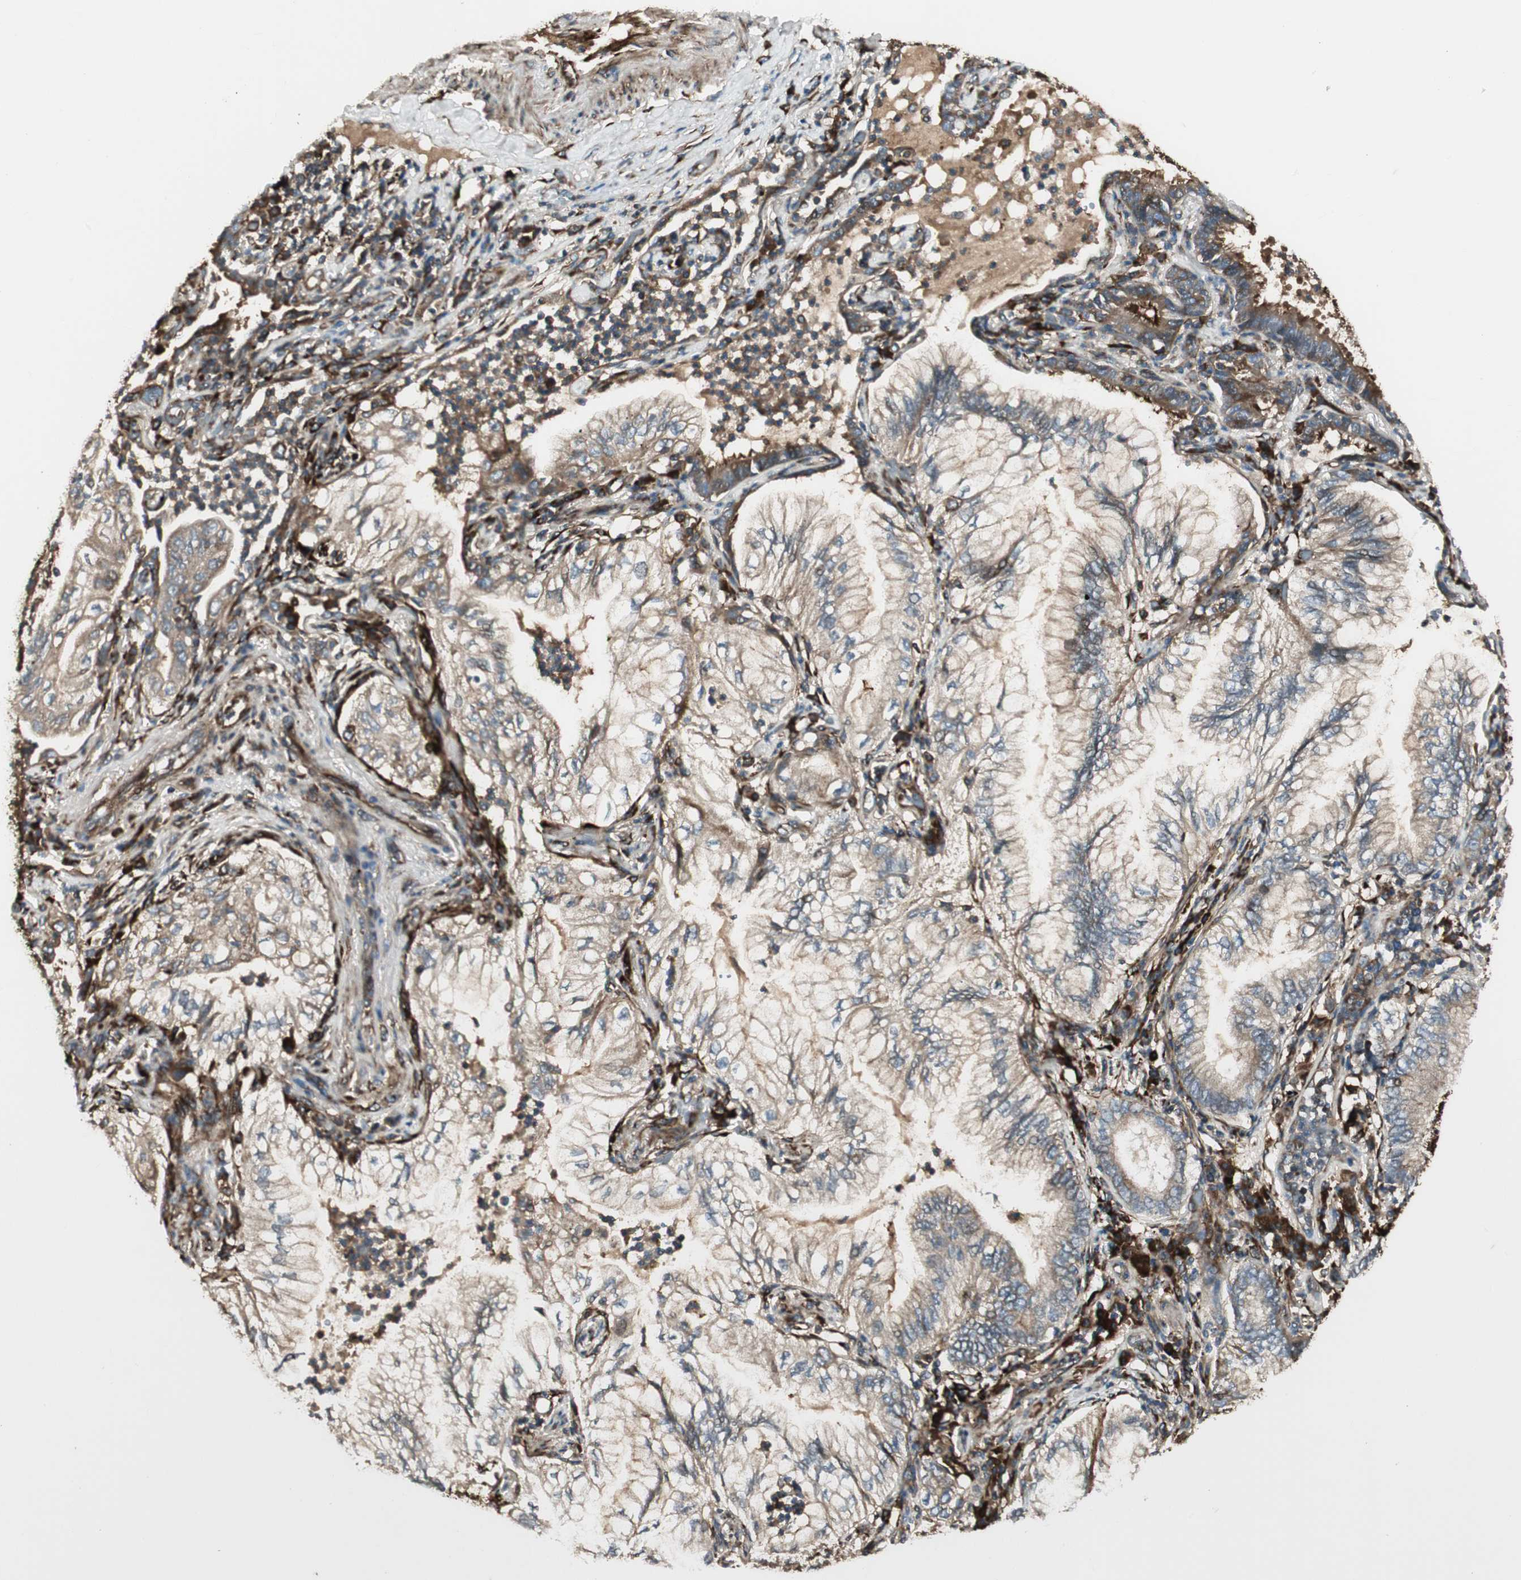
{"staining": {"intensity": "strong", "quantity": ">75%", "location": "cytoplasmic/membranous"}, "tissue": "lung cancer", "cell_type": "Tumor cells", "image_type": "cancer", "snomed": [{"axis": "morphology", "description": "Normal tissue, NOS"}, {"axis": "morphology", "description": "Adenocarcinoma, NOS"}, {"axis": "topography", "description": "Bronchus"}, {"axis": "topography", "description": "Lung"}], "caption": "Immunohistochemical staining of adenocarcinoma (lung) displays high levels of strong cytoplasmic/membranous expression in about >75% of tumor cells.", "gene": "PRKG1", "patient": {"sex": "female", "age": 70}}